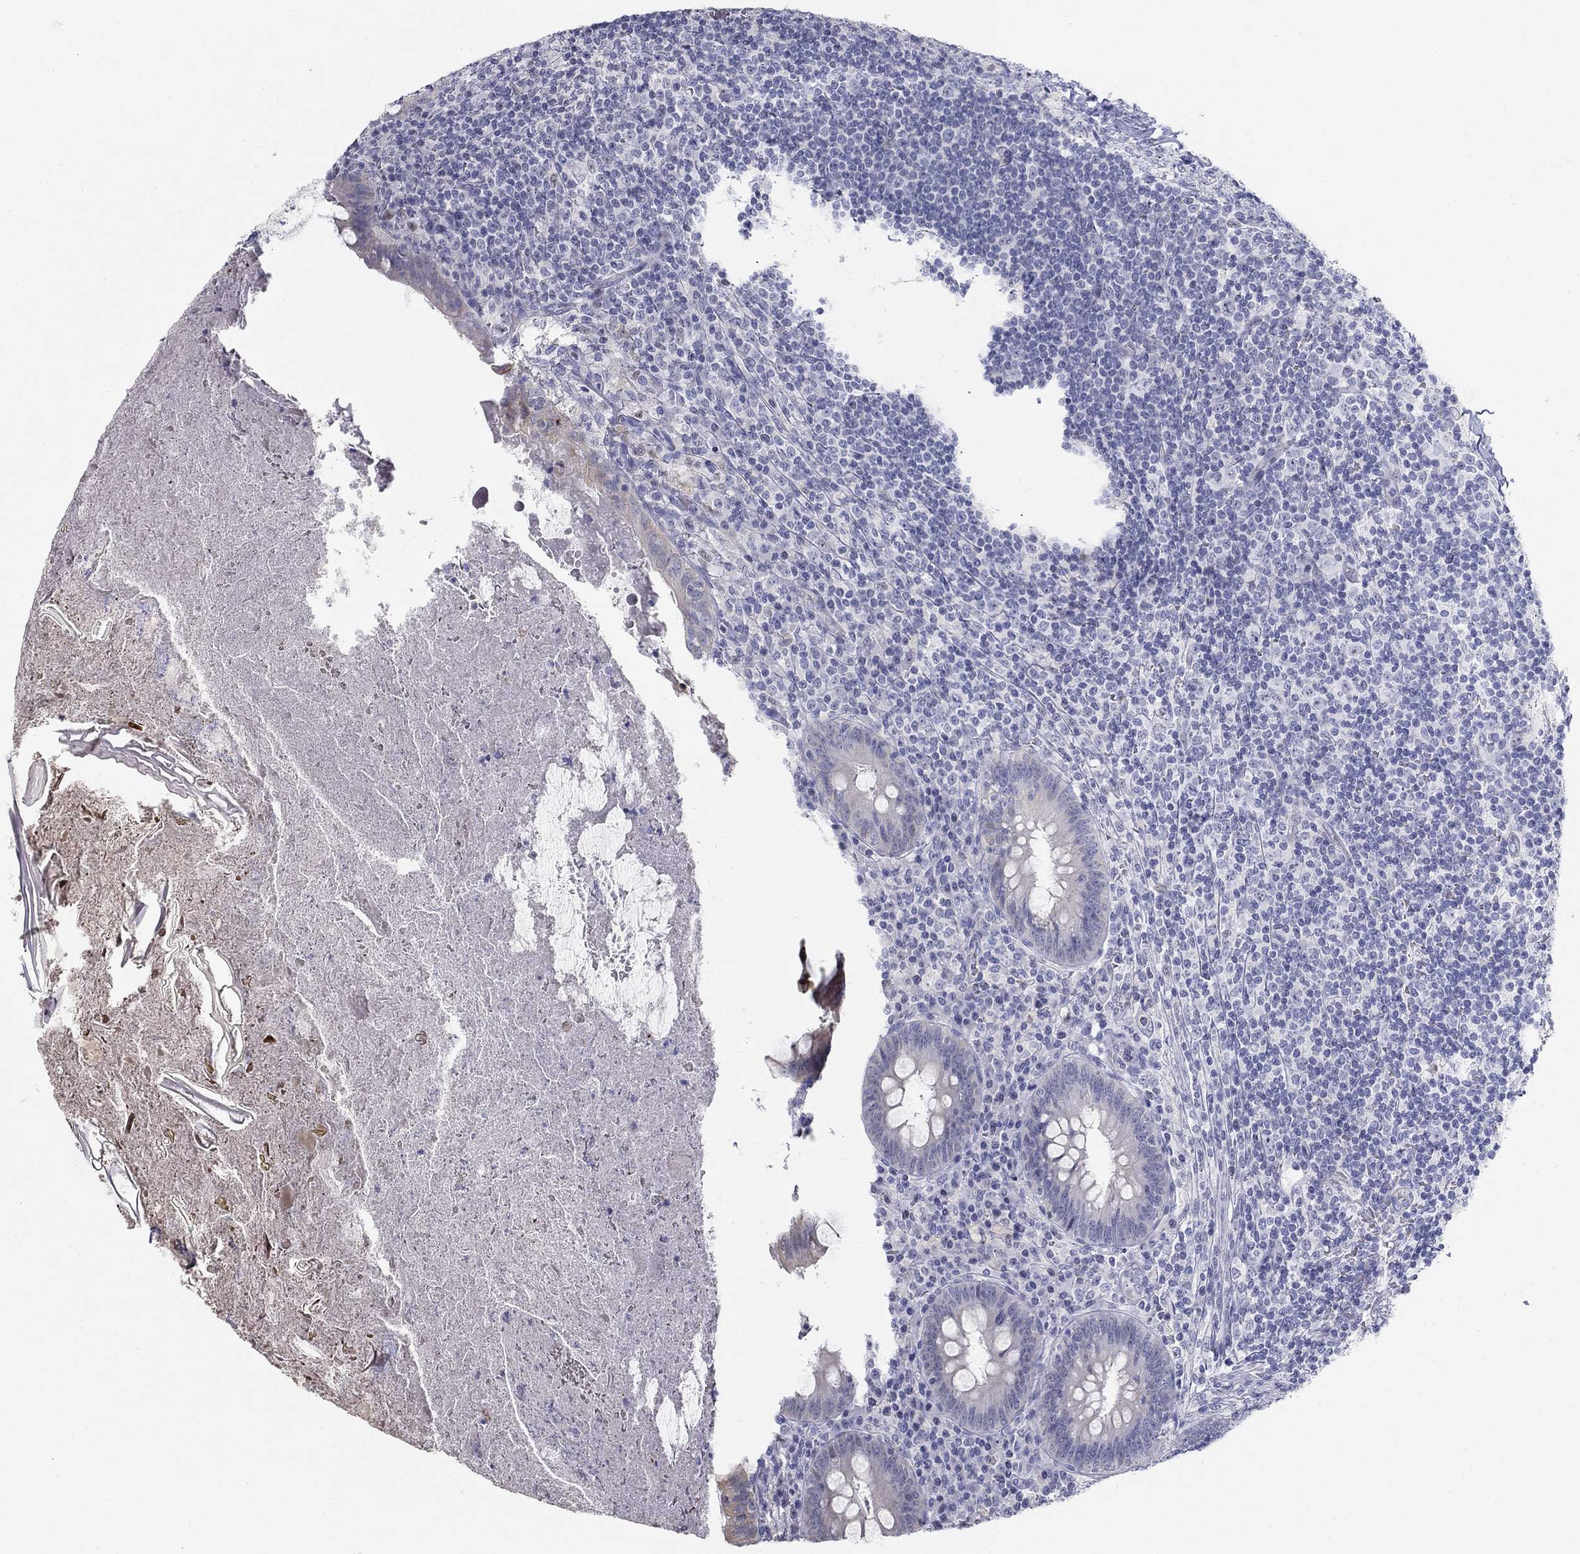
{"staining": {"intensity": "moderate", "quantity": "<25%", "location": "cytoplasmic/membranous"}, "tissue": "appendix", "cell_type": "Glandular cells", "image_type": "normal", "snomed": [{"axis": "morphology", "description": "Normal tissue, NOS"}, {"axis": "topography", "description": "Appendix"}], "caption": "Immunohistochemistry of unremarkable appendix exhibits low levels of moderate cytoplasmic/membranous expression in approximately <25% of glandular cells.", "gene": "ENSG00000290147", "patient": {"sex": "male", "age": 47}}